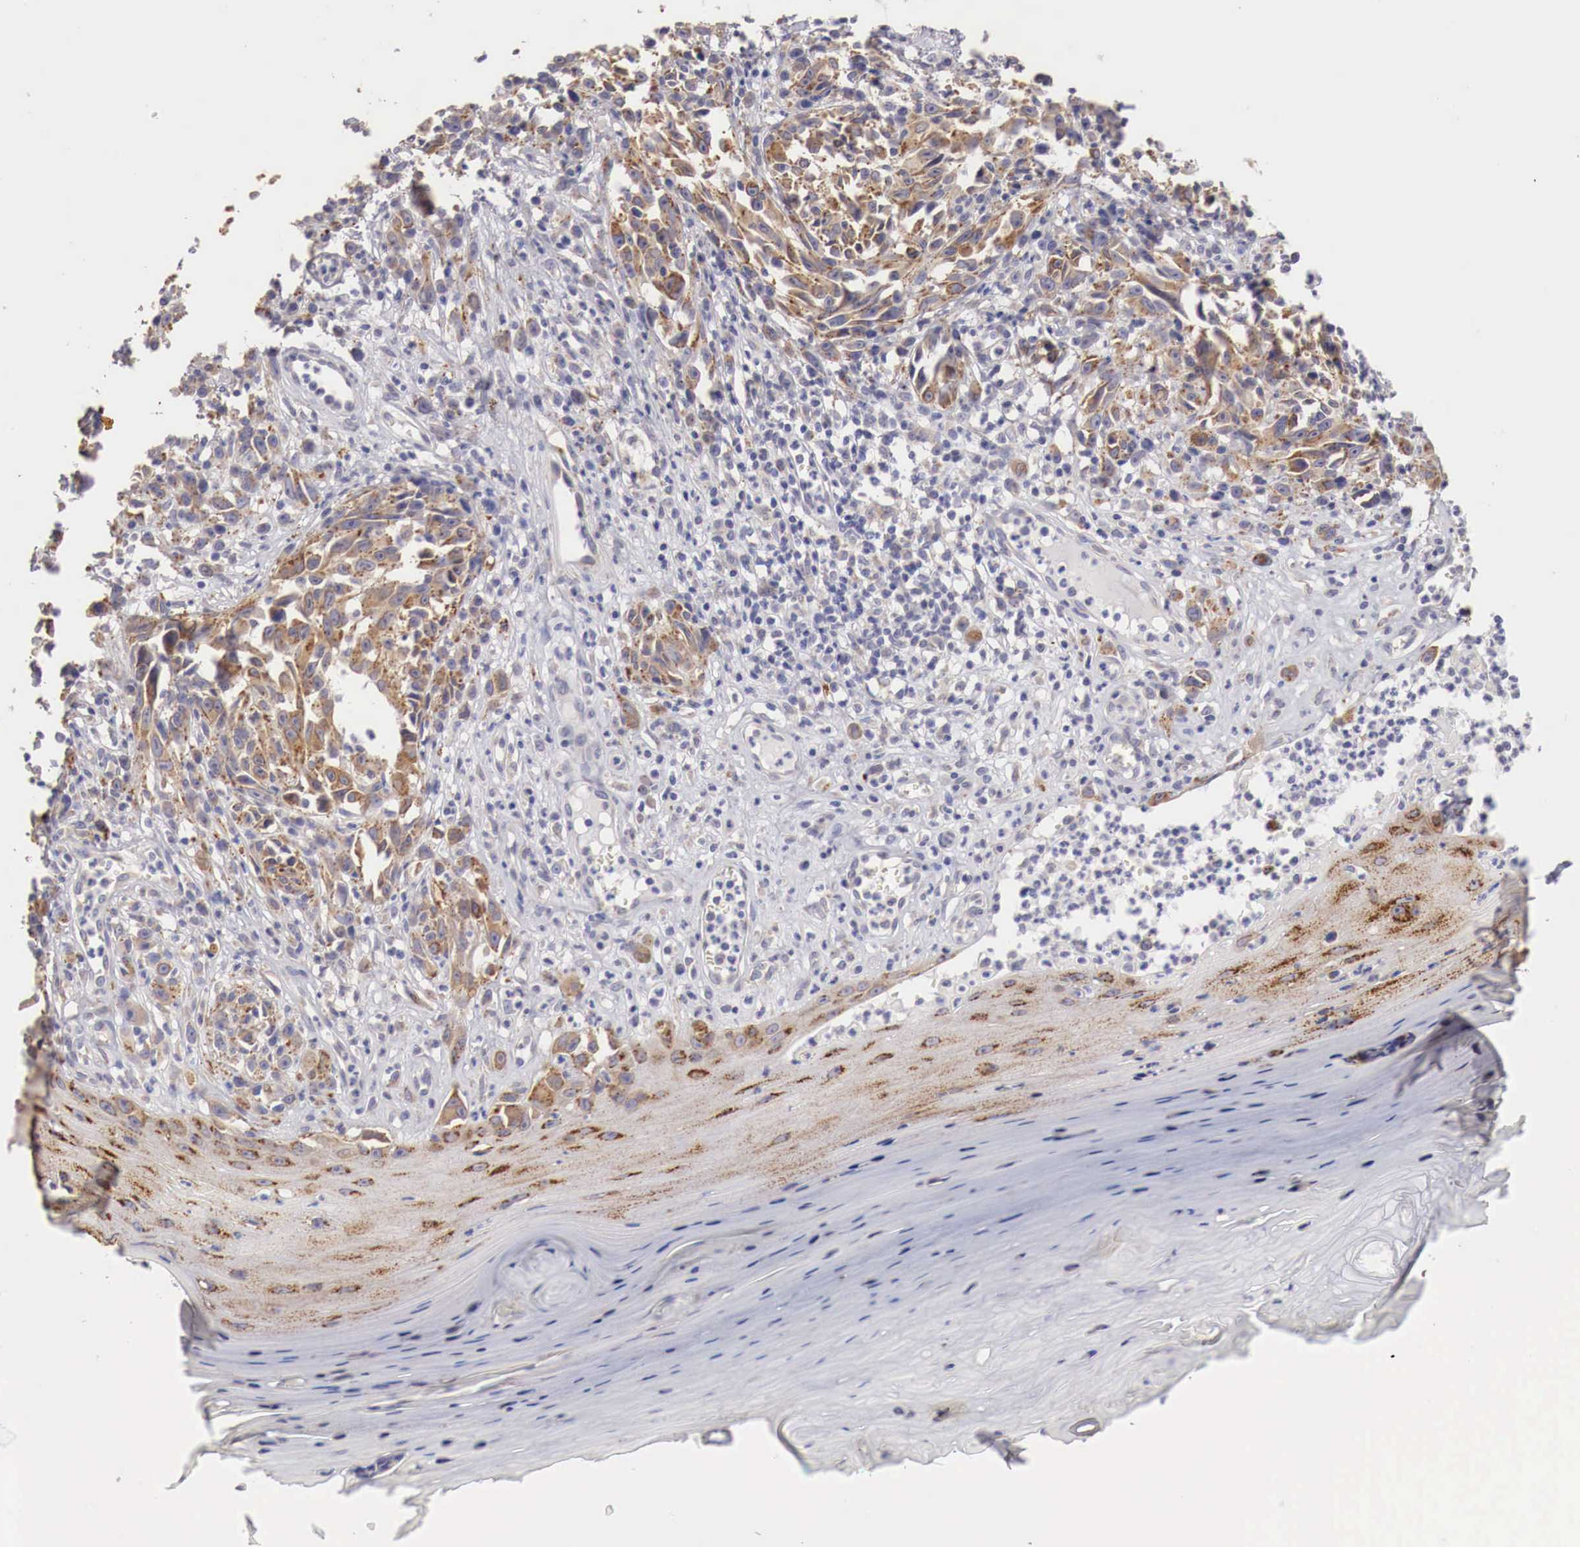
{"staining": {"intensity": "moderate", "quantity": ">75%", "location": "cytoplasmic/membranous"}, "tissue": "melanoma", "cell_type": "Tumor cells", "image_type": "cancer", "snomed": [{"axis": "morphology", "description": "Malignant melanoma, NOS"}, {"axis": "topography", "description": "Skin"}], "caption": "An image showing moderate cytoplasmic/membranous staining in approximately >75% of tumor cells in malignant melanoma, as visualized by brown immunohistochemical staining.", "gene": "NSDHL", "patient": {"sex": "female", "age": 82}}